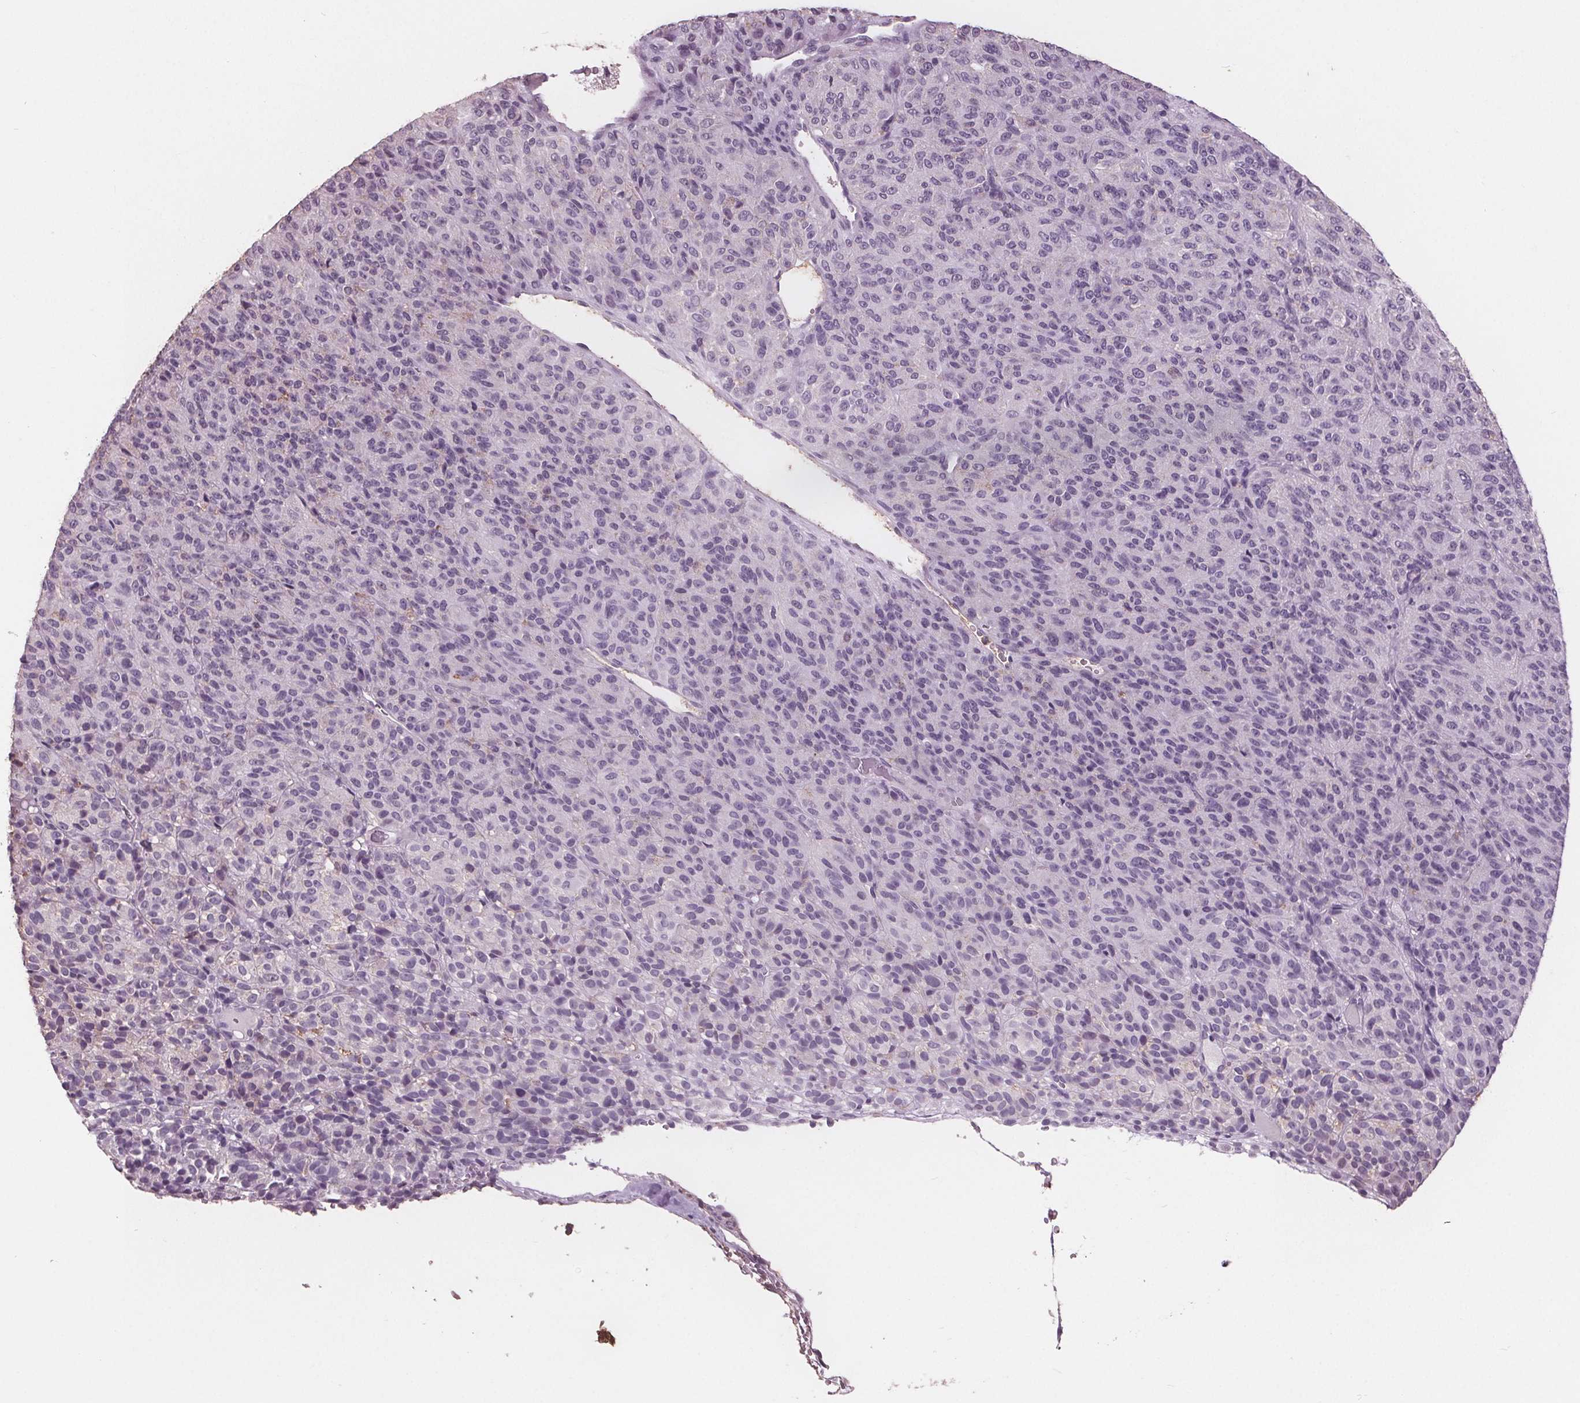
{"staining": {"intensity": "negative", "quantity": "none", "location": "none"}, "tissue": "melanoma", "cell_type": "Tumor cells", "image_type": "cancer", "snomed": [{"axis": "morphology", "description": "Malignant melanoma, Metastatic site"}, {"axis": "topography", "description": "Brain"}], "caption": "Melanoma was stained to show a protein in brown. There is no significant staining in tumor cells.", "gene": "PTPN14", "patient": {"sex": "female", "age": 56}}